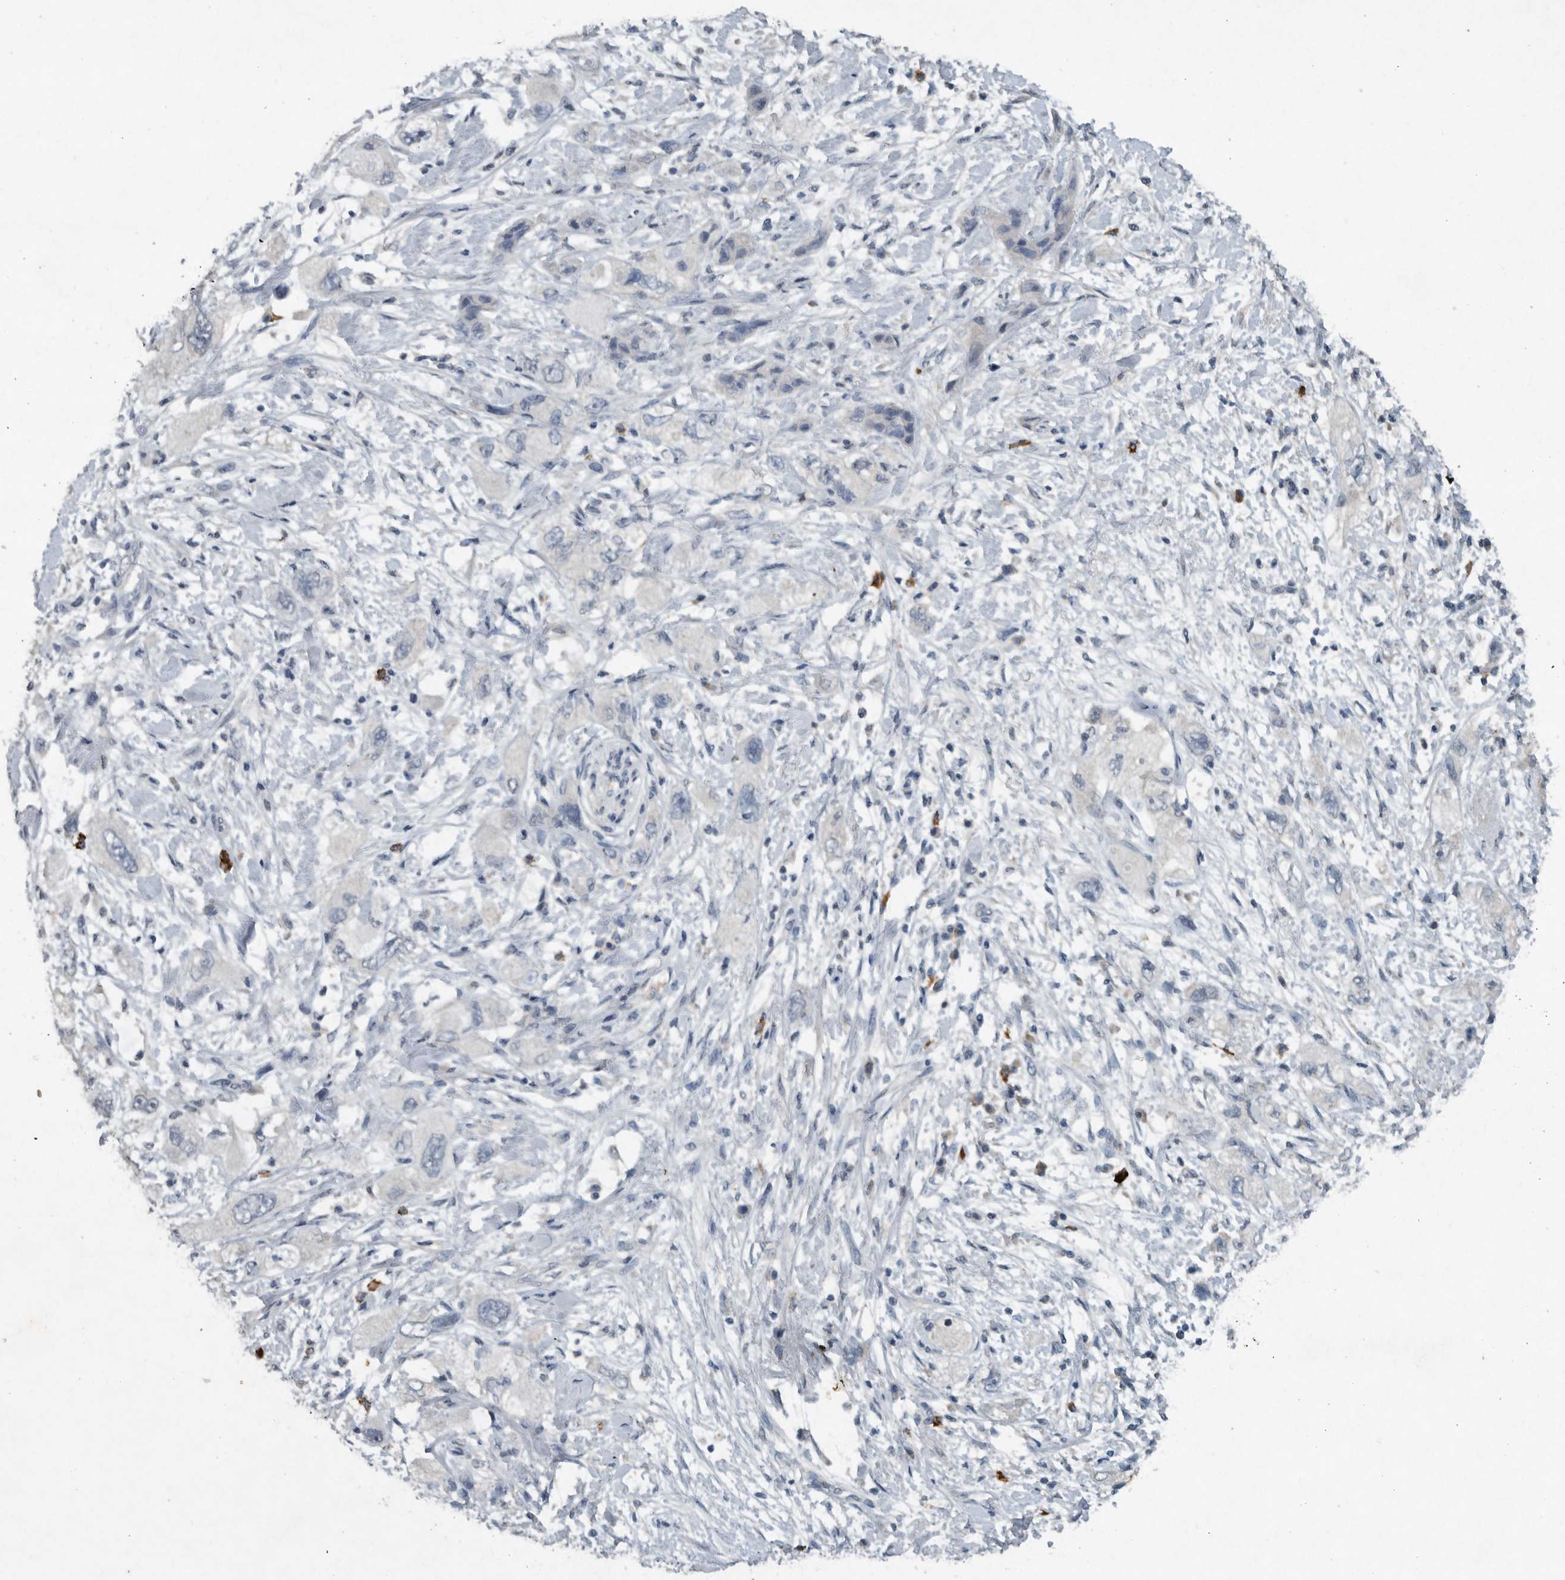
{"staining": {"intensity": "negative", "quantity": "none", "location": "none"}, "tissue": "pancreatic cancer", "cell_type": "Tumor cells", "image_type": "cancer", "snomed": [{"axis": "morphology", "description": "Adenocarcinoma, NOS"}, {"axis": "topography", "description": "Pancreas"}], "caption": "A photomicrograph of human pancreatic adenocarcinoma is negative for staining in tumor cells.", "gene": "IL20", "patient": {"sex": "female", "age": 73}}